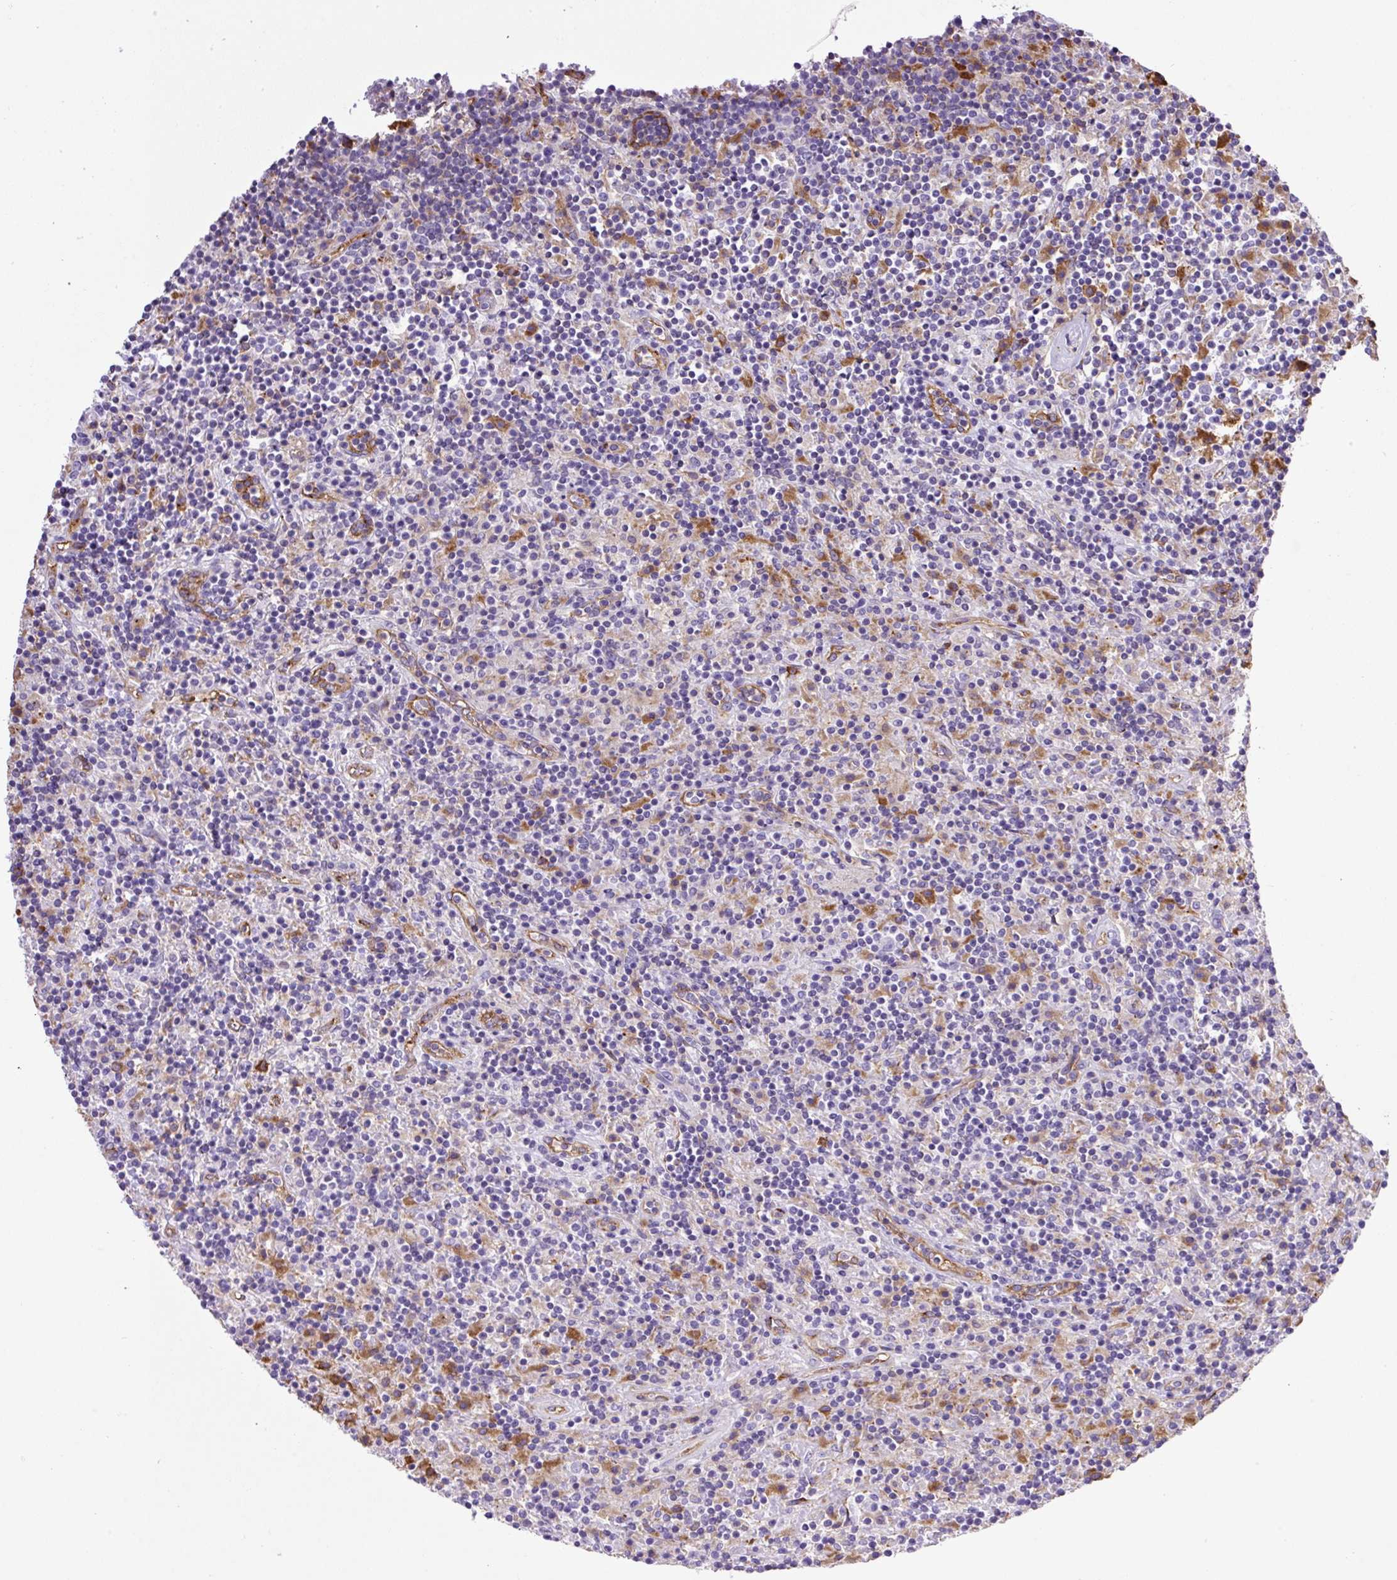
{"staining": {"intensity": "negative", "quantity": "none", "location": "none"}, "tissue": "lymphoma", "cell_type": "Tumor cells", "image_type": "cancer", "snomed": [{"axis": "morphology", "description": "Hodgkin's disease, NOS"}, {"axis": "topography", "description": "Lymph node"}], "caption": "Immunohistochemical staining of lymphoma demonstrates no significant expression in tumor cells.", "gene": "MAGEB5", "patient": {"sex": "male", "age": 70}}